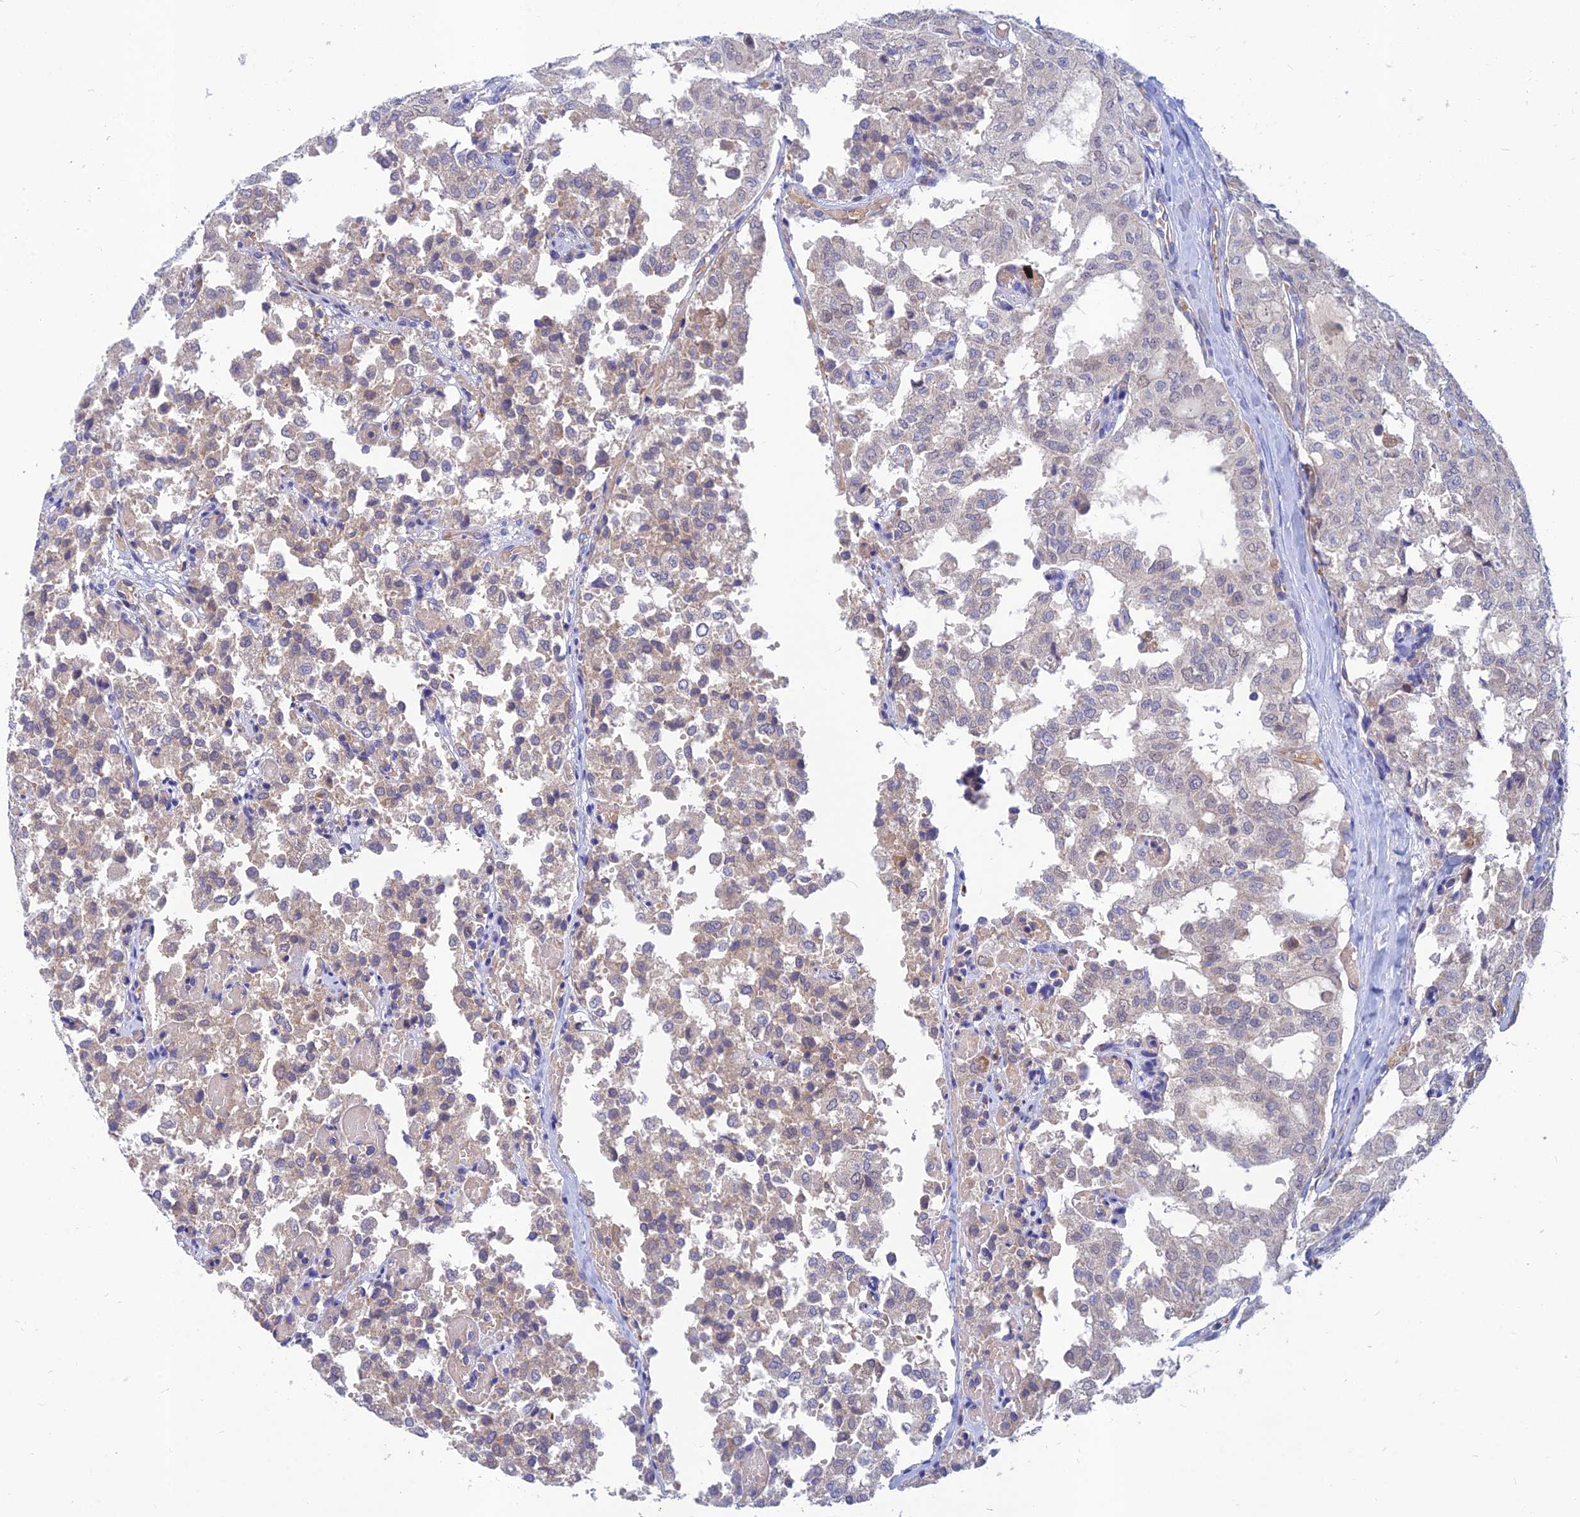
{"staining": {"intensity": "weak", "quantity": "25%-75%", "location": "cytoplasmic/membranous,nuclear"}, "tissue": "thyroid cancer", "cell_type": "Tumor cells", "image_type": "cancer", "snomed": [{"axis": "morphology", "description": "Follicular adenoma carcinoma, NOS"}, {"axis": "topography", "description": "Thyroid gland"}], "caption": "Immunohistochemistry photomicrograph of human follicular adenoma carcinoma (thyroid) stained for a protein (brown), which shows low levels of weak cytoplasmic/membranous and nuclear staining in approximately 25%-75% of tumor cells.", "gene": "CACNA1B", "patient": {"sex": "male", "age": 75}}